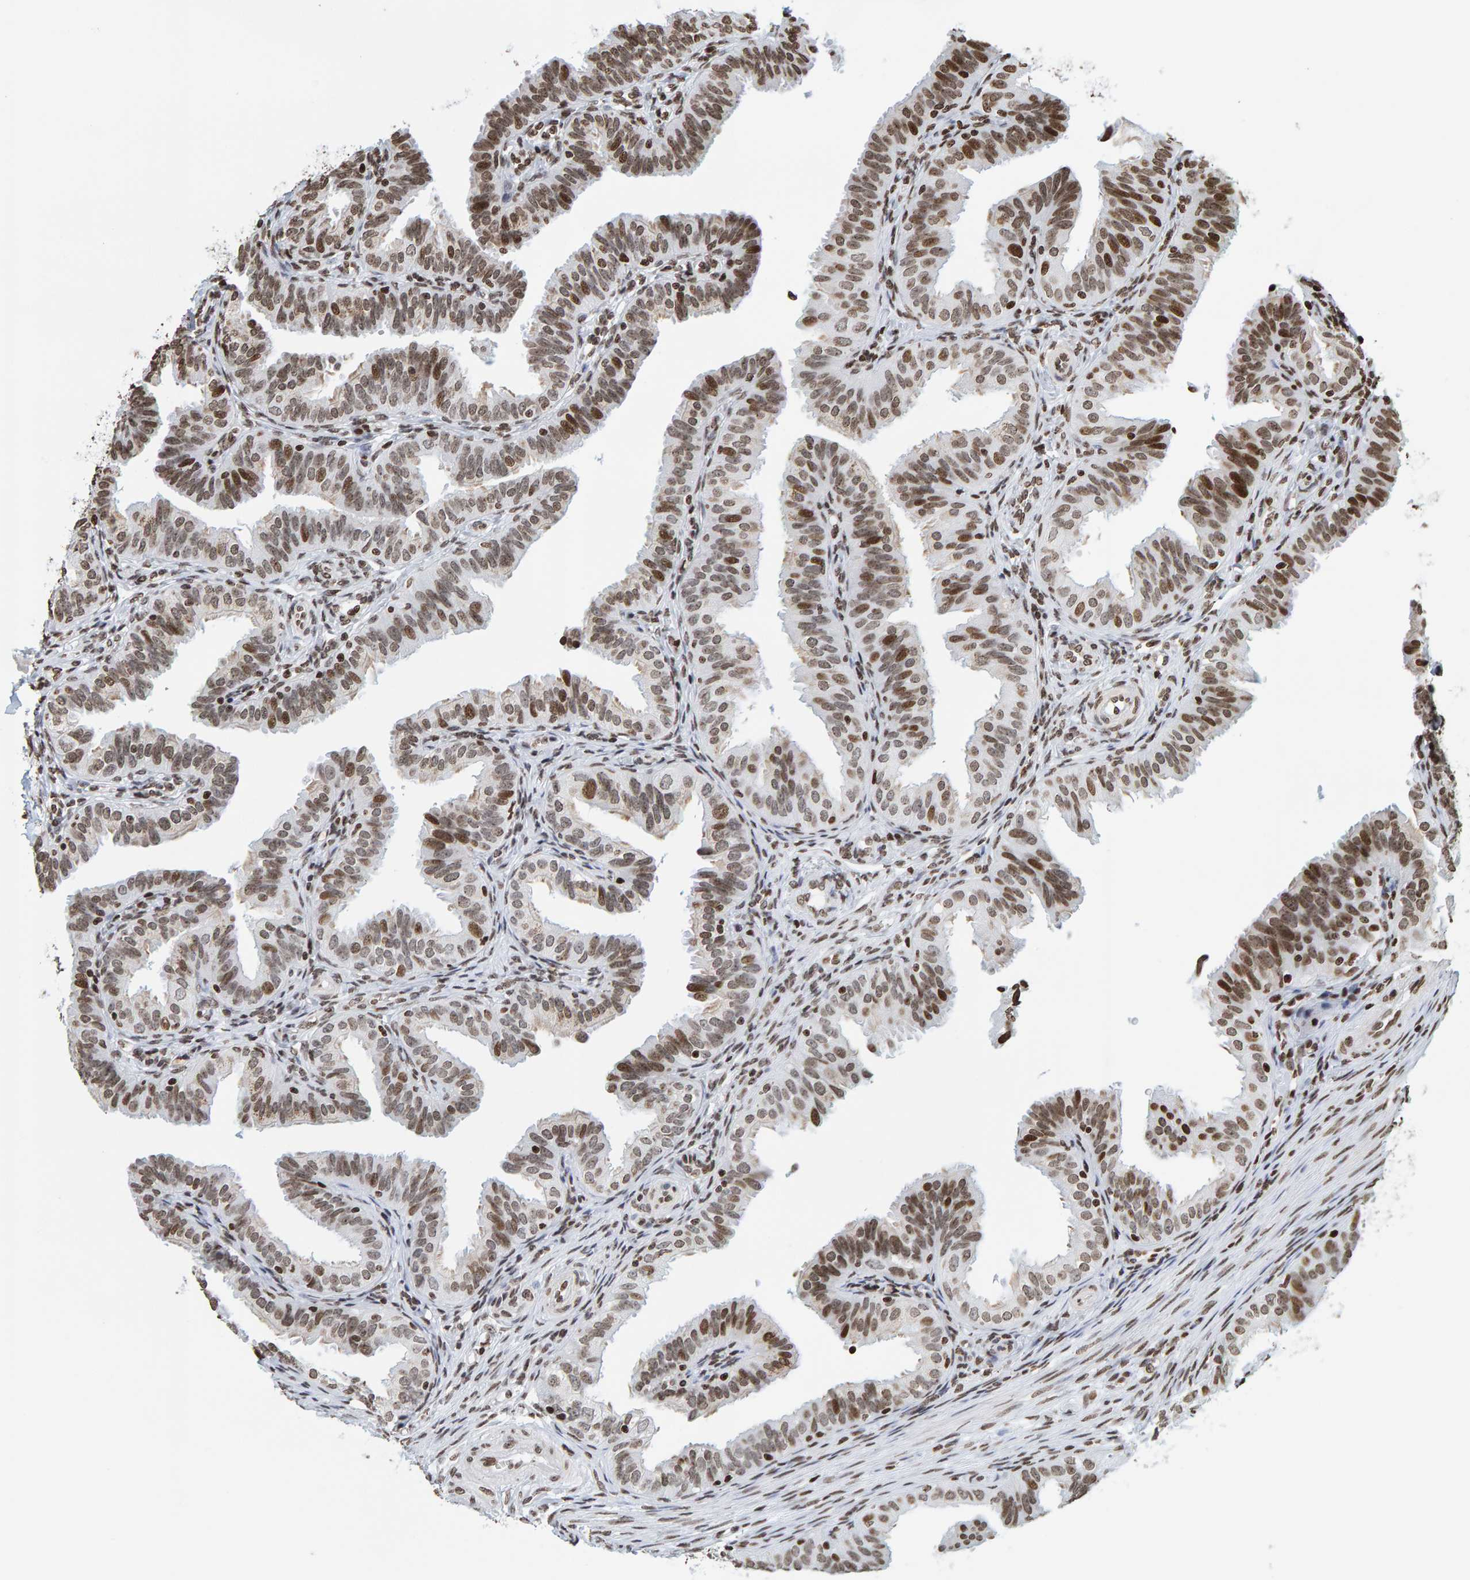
{"staining": {"intensity": "strong", "quantity": ">75%", "location": "nuclear"}, "tissue": "fallopian tube", "cell_type": "Glandular cells", "image_type": "normal", "snomed": [{"axis": "morphology", "description": "Normal tissue, NOS"}, {"axis": "topography", "description": "Fallopian tube"}], "caption": "The micrograph displays immunohistochemical staining of benign fallopian tube. There is strong nuclear staining is identified in approximately >75% of glandular cells. (DAB (3,3'-diaminobenzidine) = brown stain, brightfield microscopy at high magnification).", "gene": "BRF2", "patient": {"sex": "female", "age": 35}}